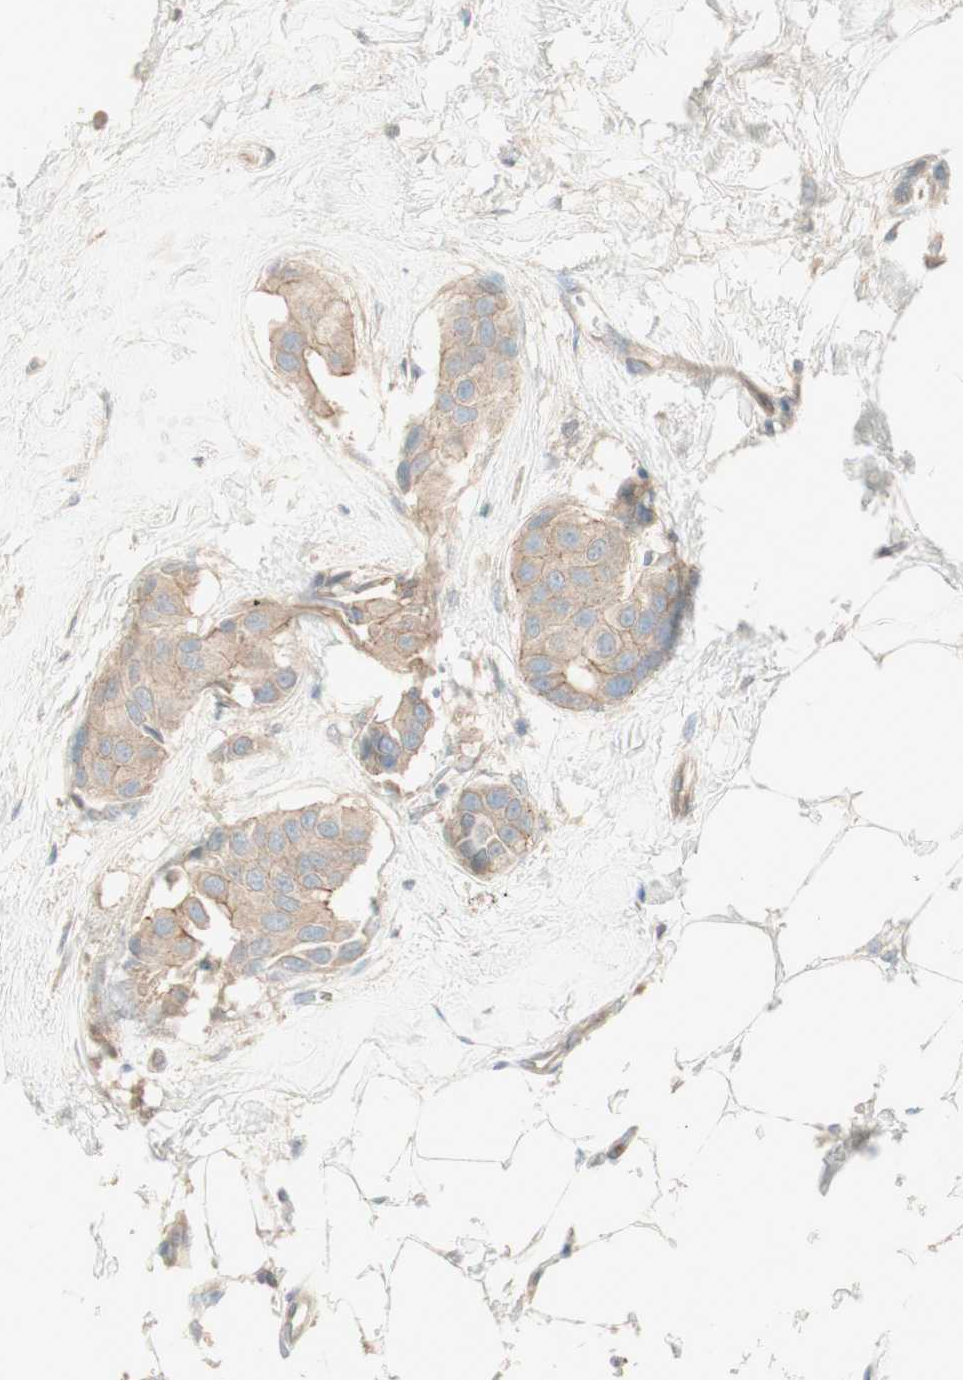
{"staining": {"intensity": "weak", "quantity": ">75%", "location": "cytoplasmic/membranous"}, "tissue": "breast cancer", "cell_type": "Tumor cells", "image_type": "cancer", "snomed": [{"axis": "morphology", "description": "Normal tissue, NOS"}, {"axis": "morphology", "description": "Duct carcinoma"}, {"axis": "topography", "description": "Breast"}], "caption": "About >75% of tumor cells in human breast cancer exhibit weak cytoplasmic/membranous protein staining as visualized by brown immunohistochemical staining.", "gene": "PTGER4", "patient": {"sex": "female", "age": 39}}